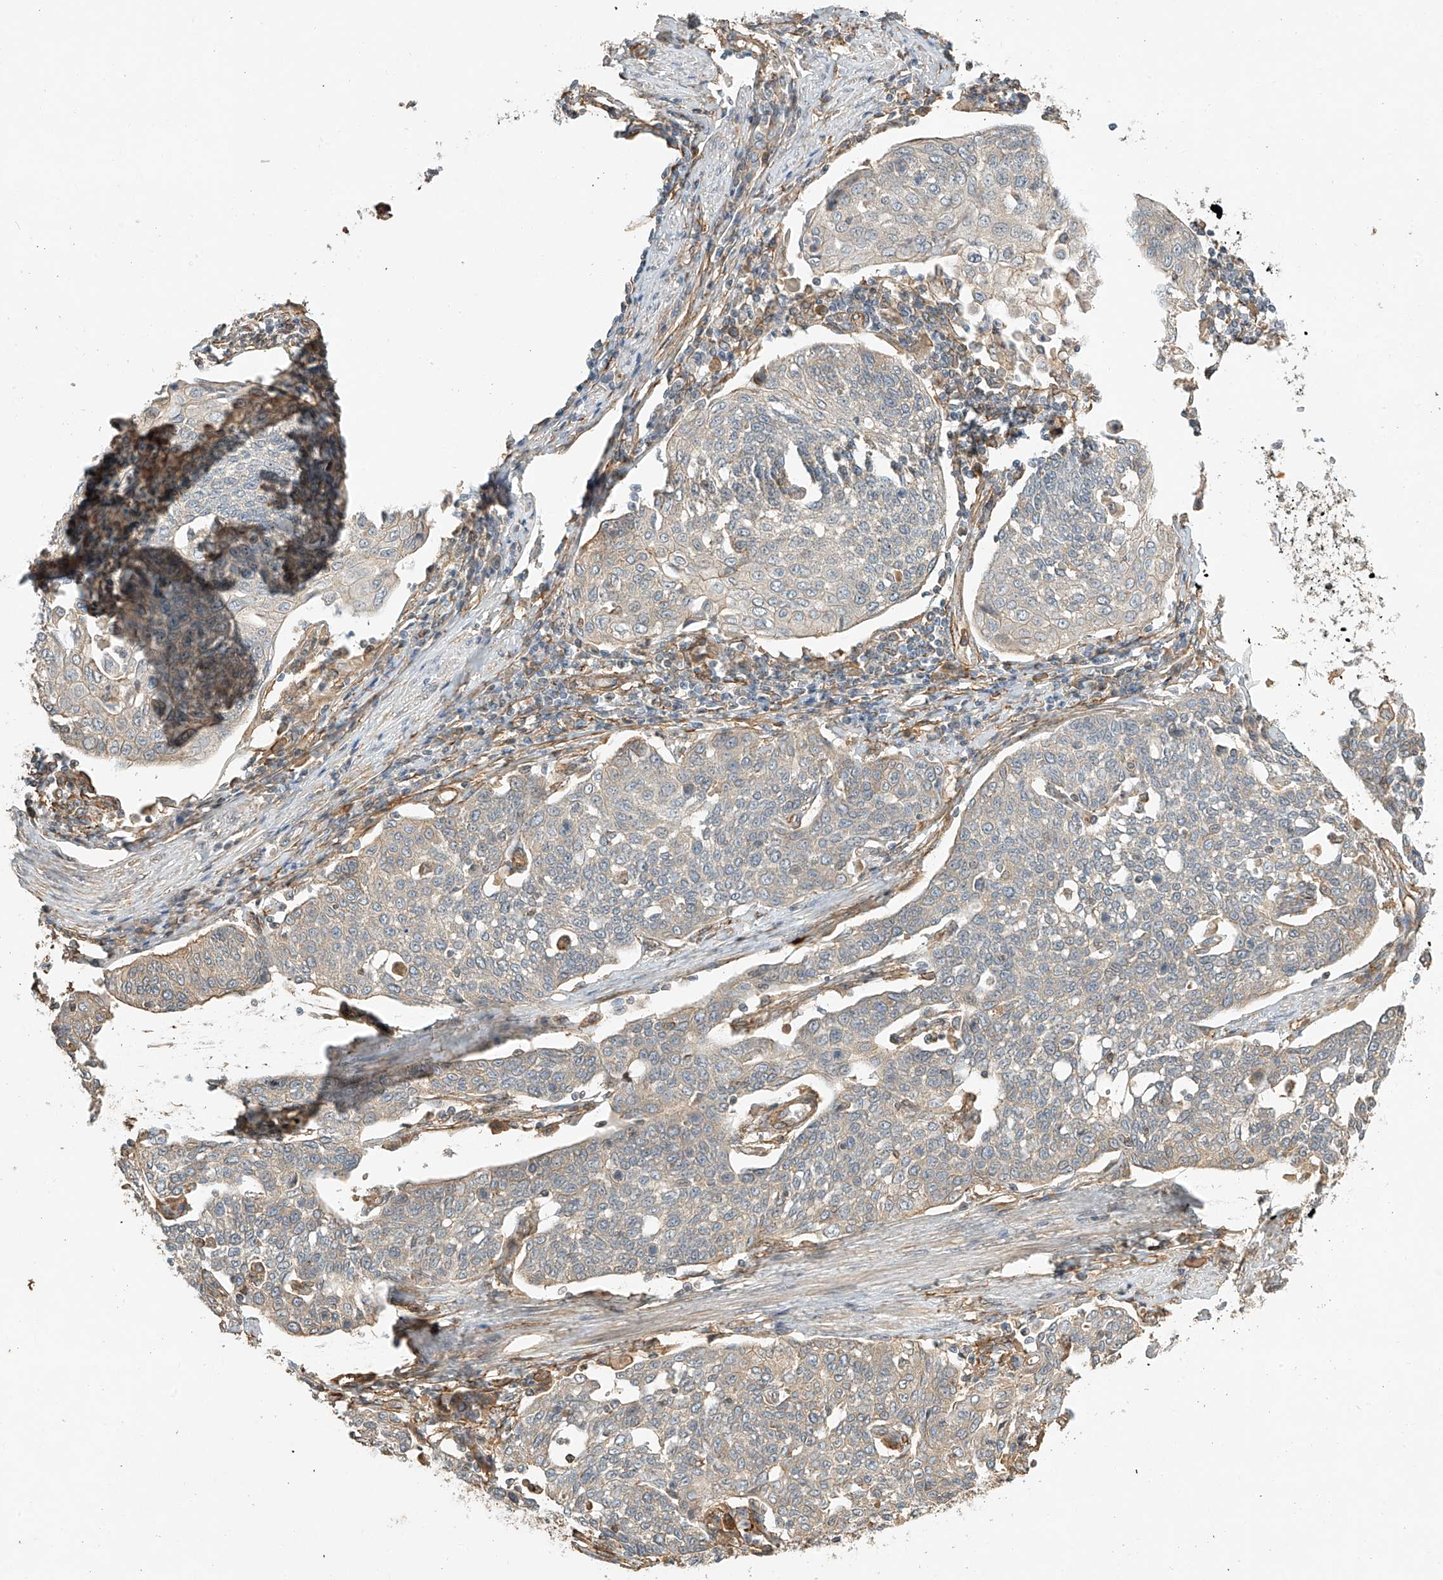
{"staining": {"intensity": "negative", "quantity": "none", "location": "none"}, "tissue": "cervical cancer", "cell_type": "Tumor cells", "image_type": "cancer", "snomed": [{"axis": "morphology", "description": "Squamous cell carcinoma, NOS"}, {"axis": "topography", "description": "Cervix"}], "caption": "There is no significant expression in tumor cells of cervical cancer.", "gene": "CSMD3", "patient": {"sex": "female", "age": 34}}